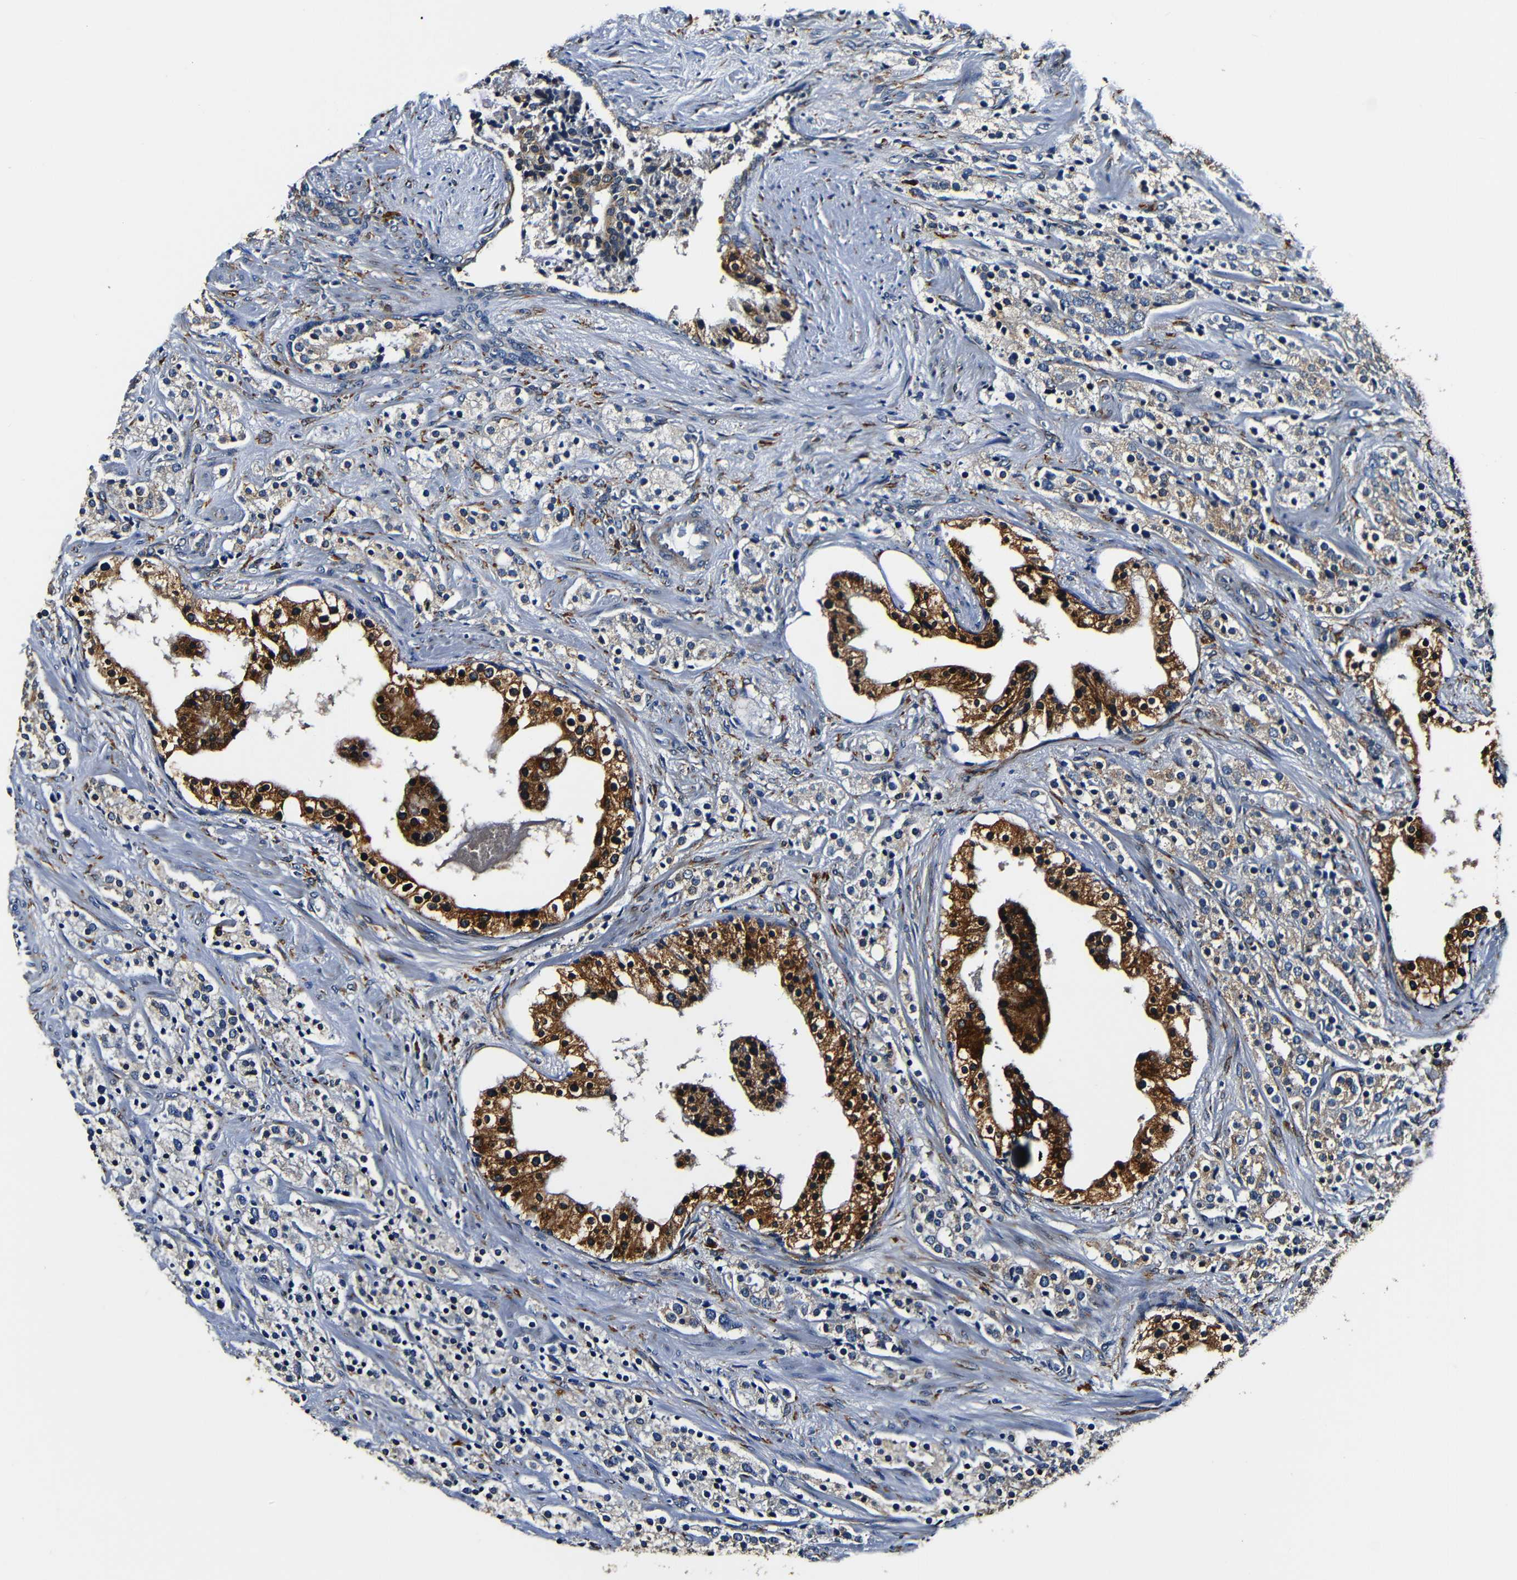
{"staining": {"intensity": "weak", "quantity": ">75%", "location": "cytoplasmic/membranous"}, "tissue": "prostate cancer", "cell_type": "Tumor cells", "image_type": "cancer", "snomed": [{"axis": "morphology", "description": "Adenocarcinoma, High grade"}, {"axis": "topography", "description": "Prostate"}], "caption": "There is low levels of weak cytoplasmic/membranous staining in tumor cells of prostate cancer, as demonstrated by immunohistochemical staining (brown color).", "gene": "RRBP1", "patient": {"sex": "male", "age": 71}}